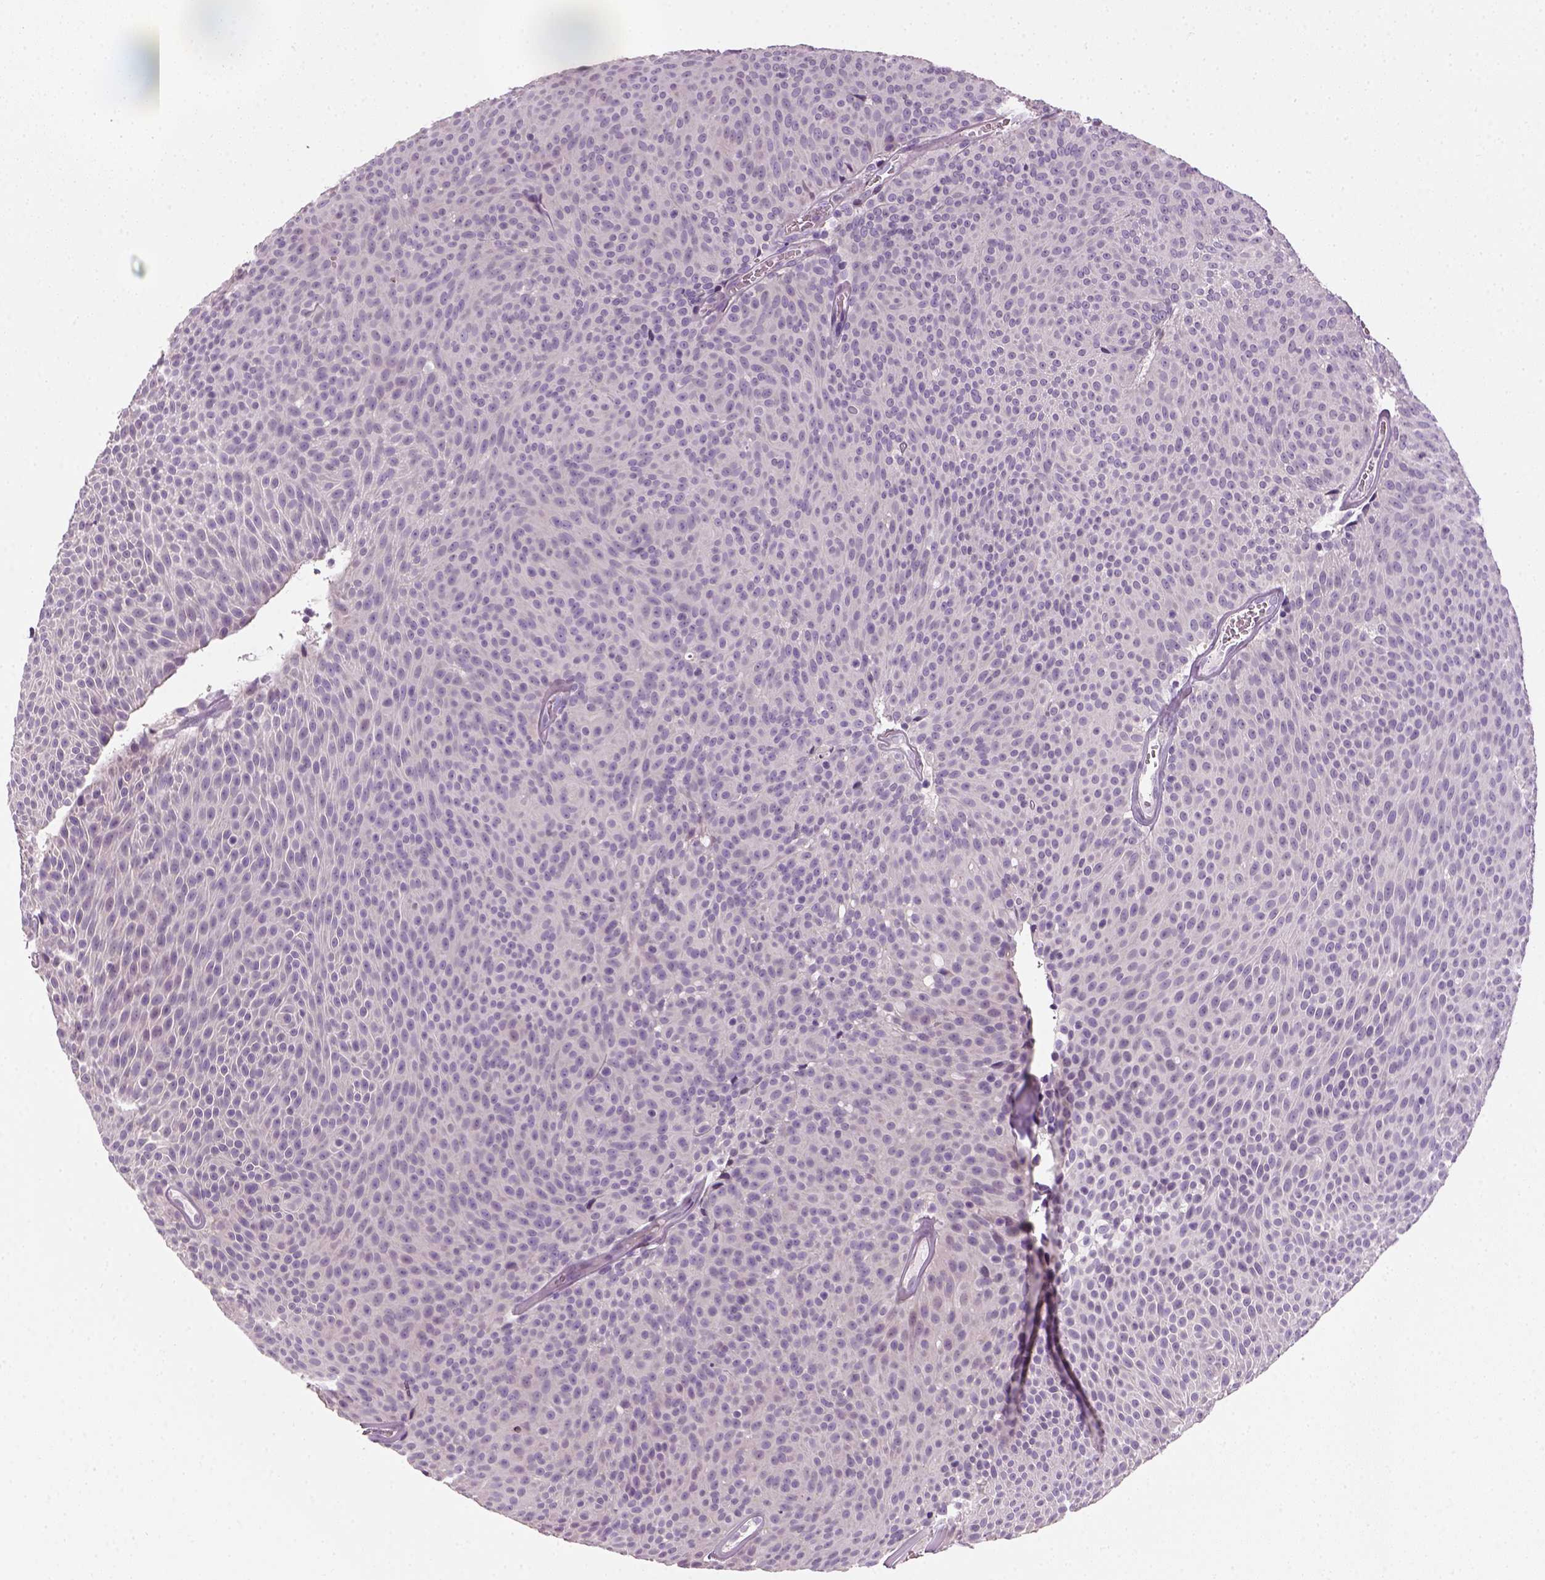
{"staining": {"intensity": "negative", "quantity": "none", "location": "none"}, "tissue": "urothelial cancer", "cell_type": "Tumor cells", "image_type": "cancer", "snomed": [{"axis": "morphology", "description": "Urothelial carcinoma, Low grade"}, {"axis": "topography", "description": "Urinary bladder"}], "caption": "A high-resolution photomicrograph shows immunohistochemistry (IHC) staining of low-grade urothelial carcinoma, which shows no significant staining in tumor cells. (DAB (3,3'-diaminobenzidine) IHC, high magnification).", "gene": "ELOVL3", "patient": {"sex": "male", "age": 77}}